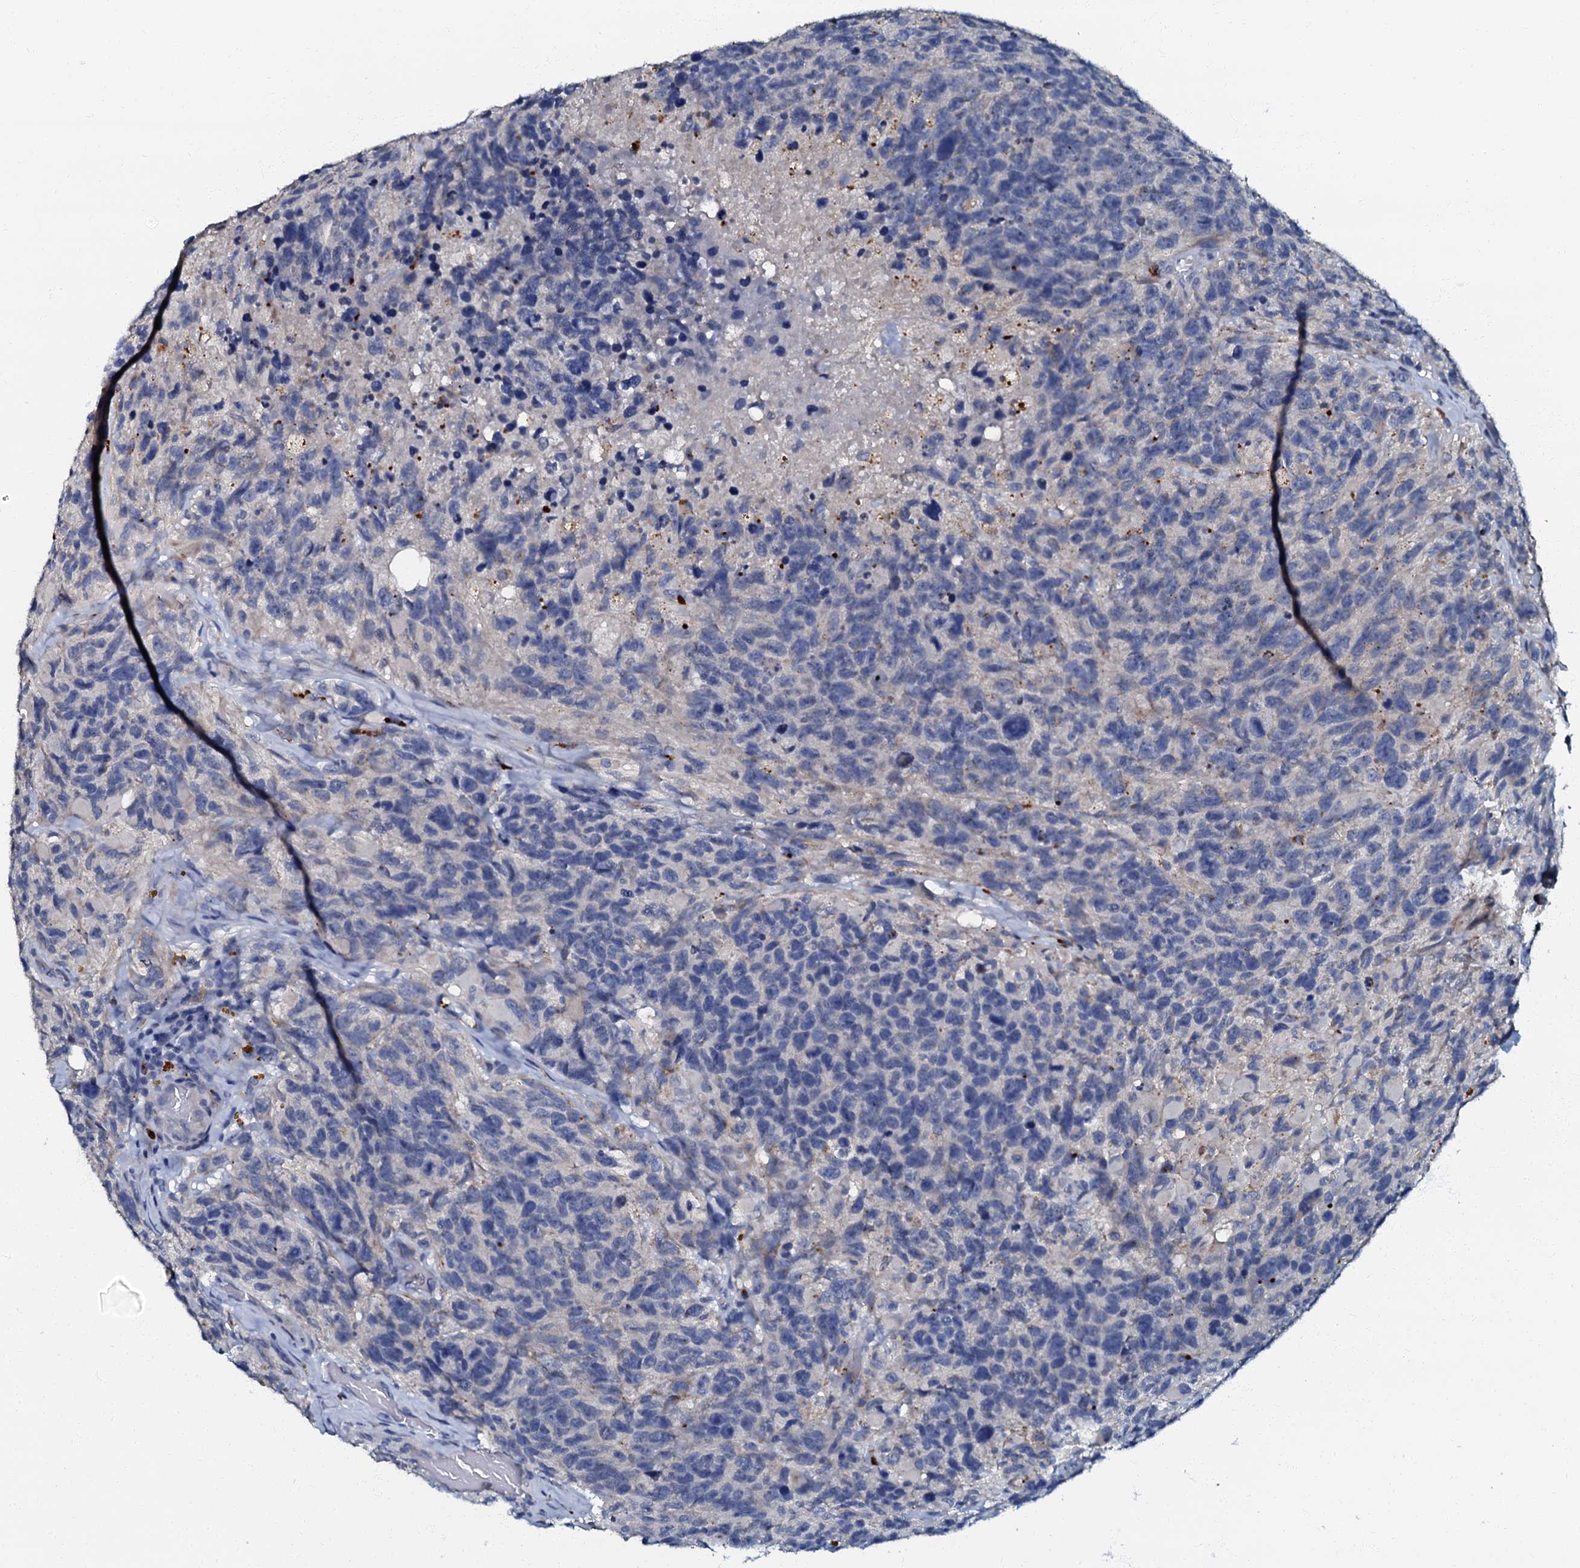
{"staining": {"intensity": "negative", "quantity": "none", "location": "none"}, "tissue": "glioma", "cell_type": "Tumor cells", "image_type": "cancer", "snomed": [{"axis": "morphology", "description": "Glioma, malignant, High grade"}, {"axis": "topography", "description": "Brain"}], "caption": "Immunohistochemistry (IHC) histopathology image of neoplastic tissue: malignant high-grade glioma stained with DAB demonstrates no significant protein staining in tumor cells. (IHC, brightfield microscopy, high magnification).", "gene": "OLAH", "patient": {"sex": "male", "age": 69}}